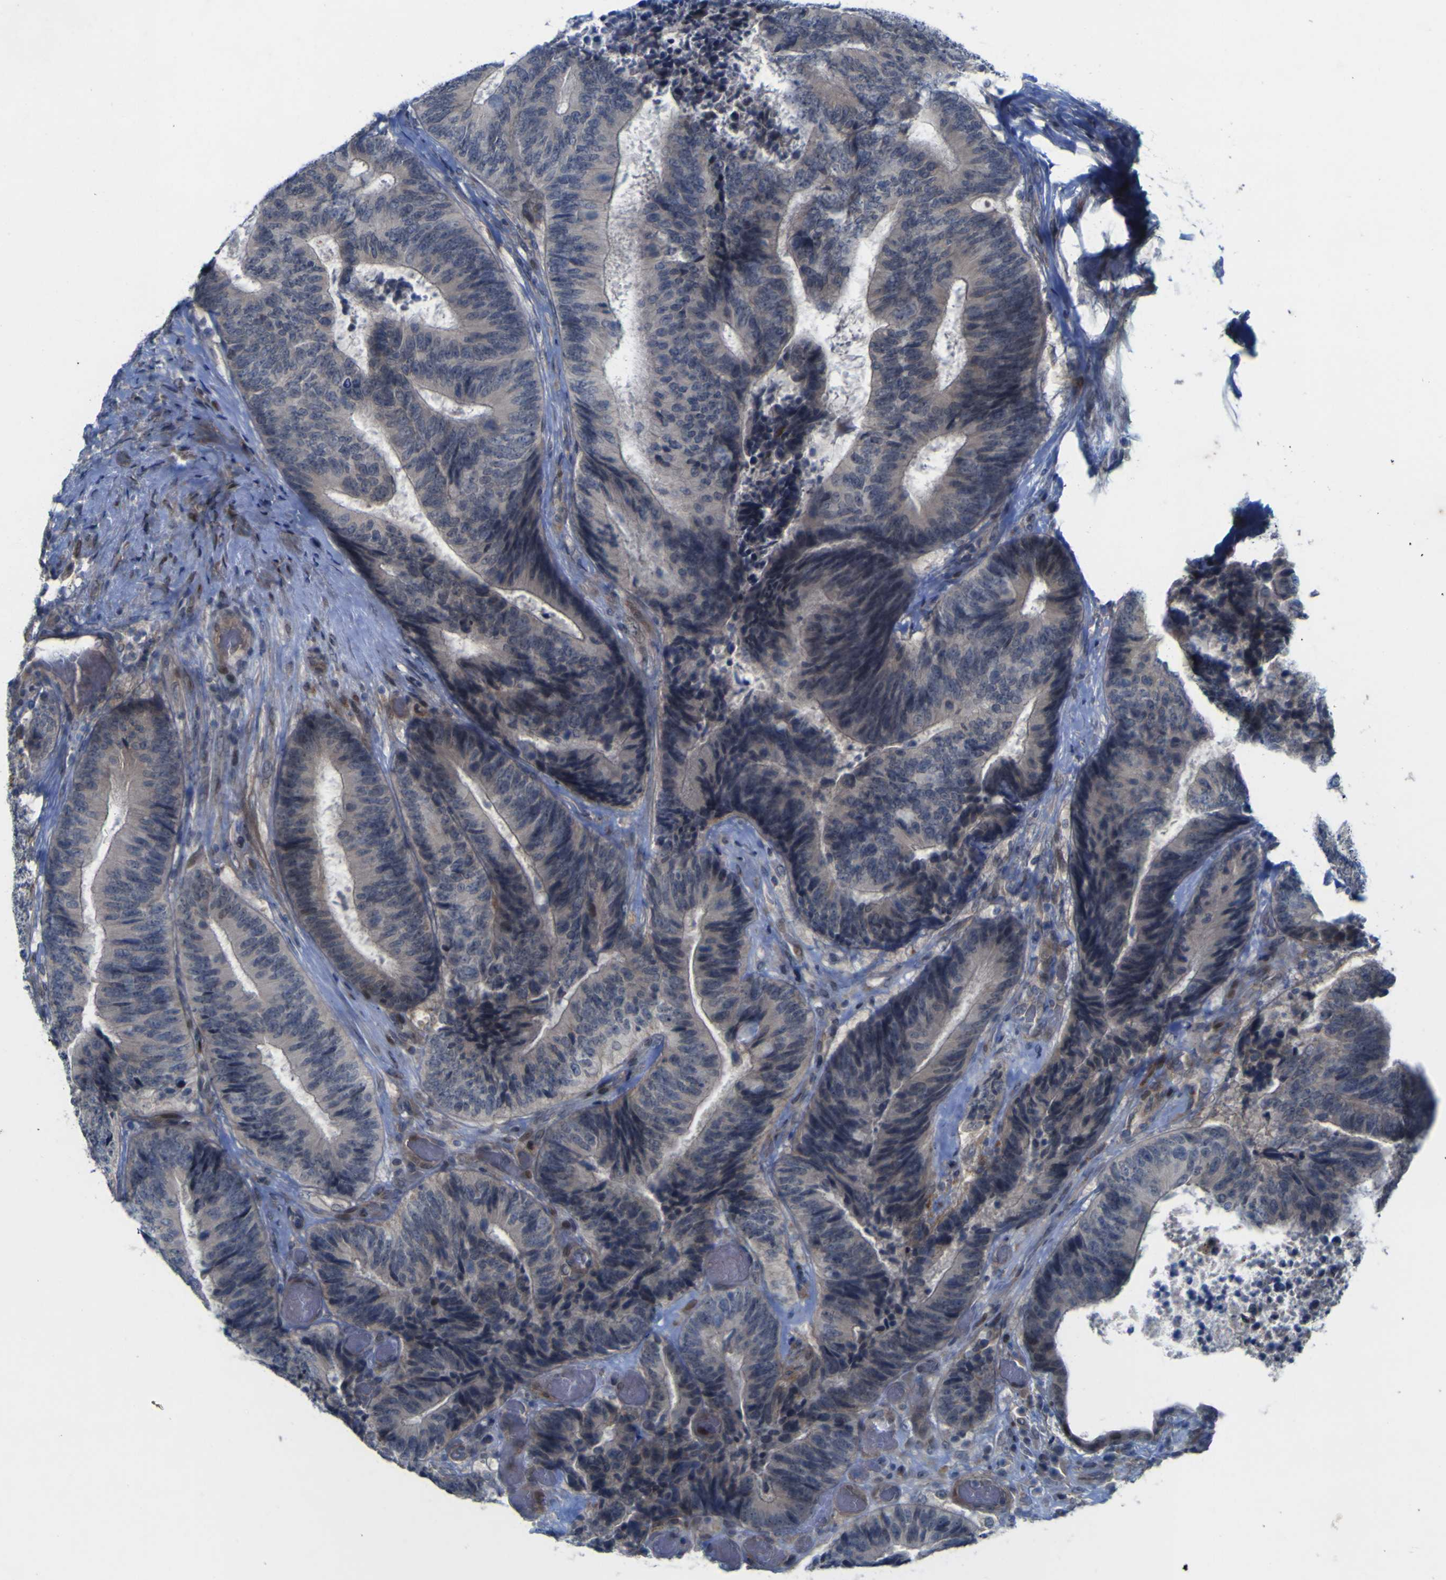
{"staining": {"intensity": "negative", "quantity": "none", "location": "none"}, "tissue": "colorectal cancer", "cell_type": "Tumor cells", "image_type": "cancer", "snomed": [{"axis": "morphology", "description": "Adenocarcinoma, NOS"}, {"axis": "topography", "description": "Rectum"}], "caption": "Immunohistochemical staining of colorectal cancer shows no significant staining in tumor cells.", "gene": "NAV1", "patient": {"sex": "male", "age": 72}}